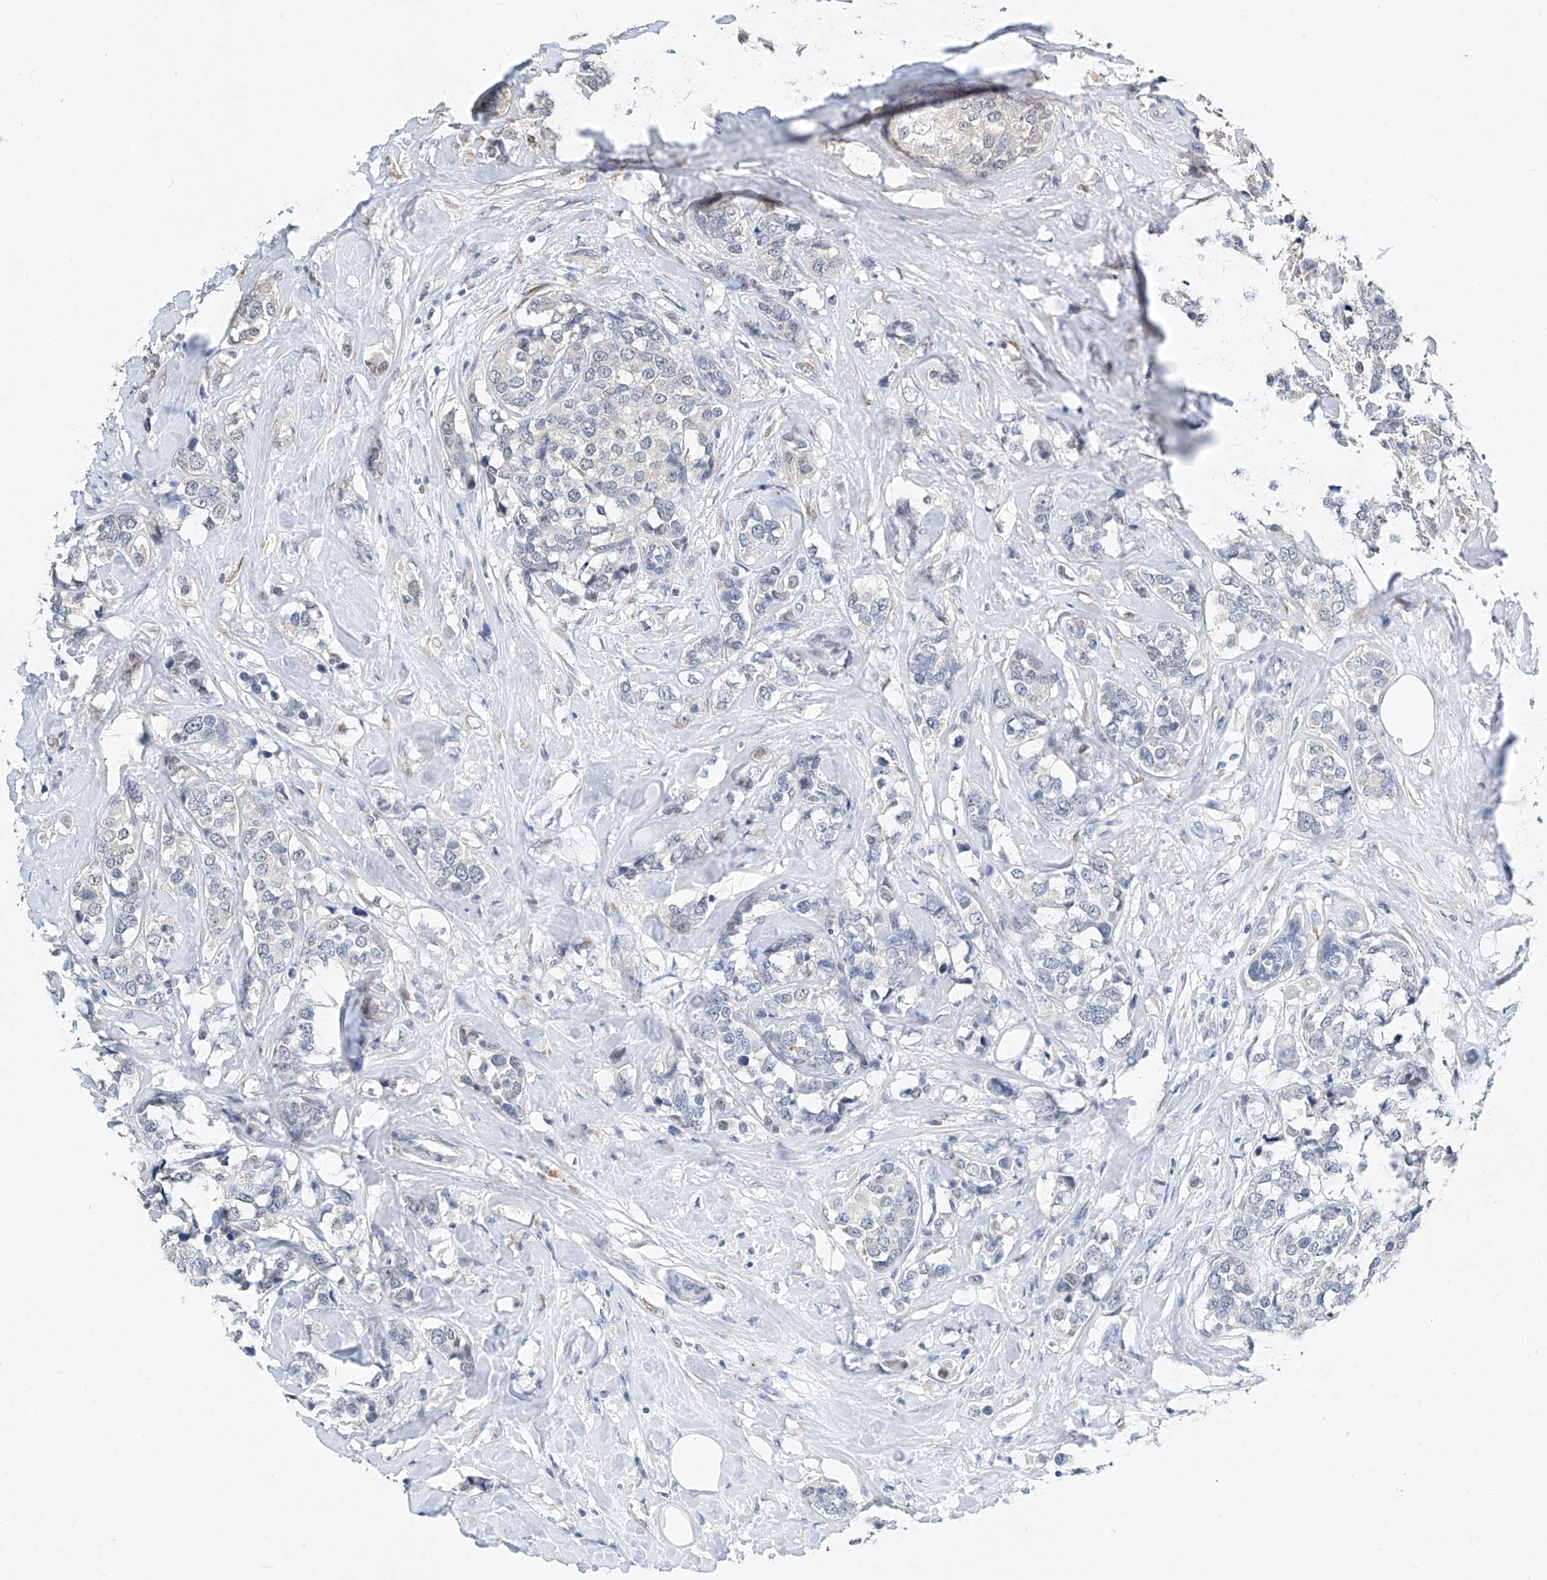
{"staining": {"intensity": "negative", "quantity": "none", "location": "none"}, "tissue": "breast cancer", "cell_type": "Tumor cells", "image_type": "cancer", "snomed": [{"axis": "morphology", "description": "Lobular carcinoma"}, {"axis": "topography", "description": "Breast"}], "caption": "The micrograph exhibits no staining of tumor cells in breast cancer.", "gene": "CTDP1", "patient": {"sex": "female", "age": 59}}